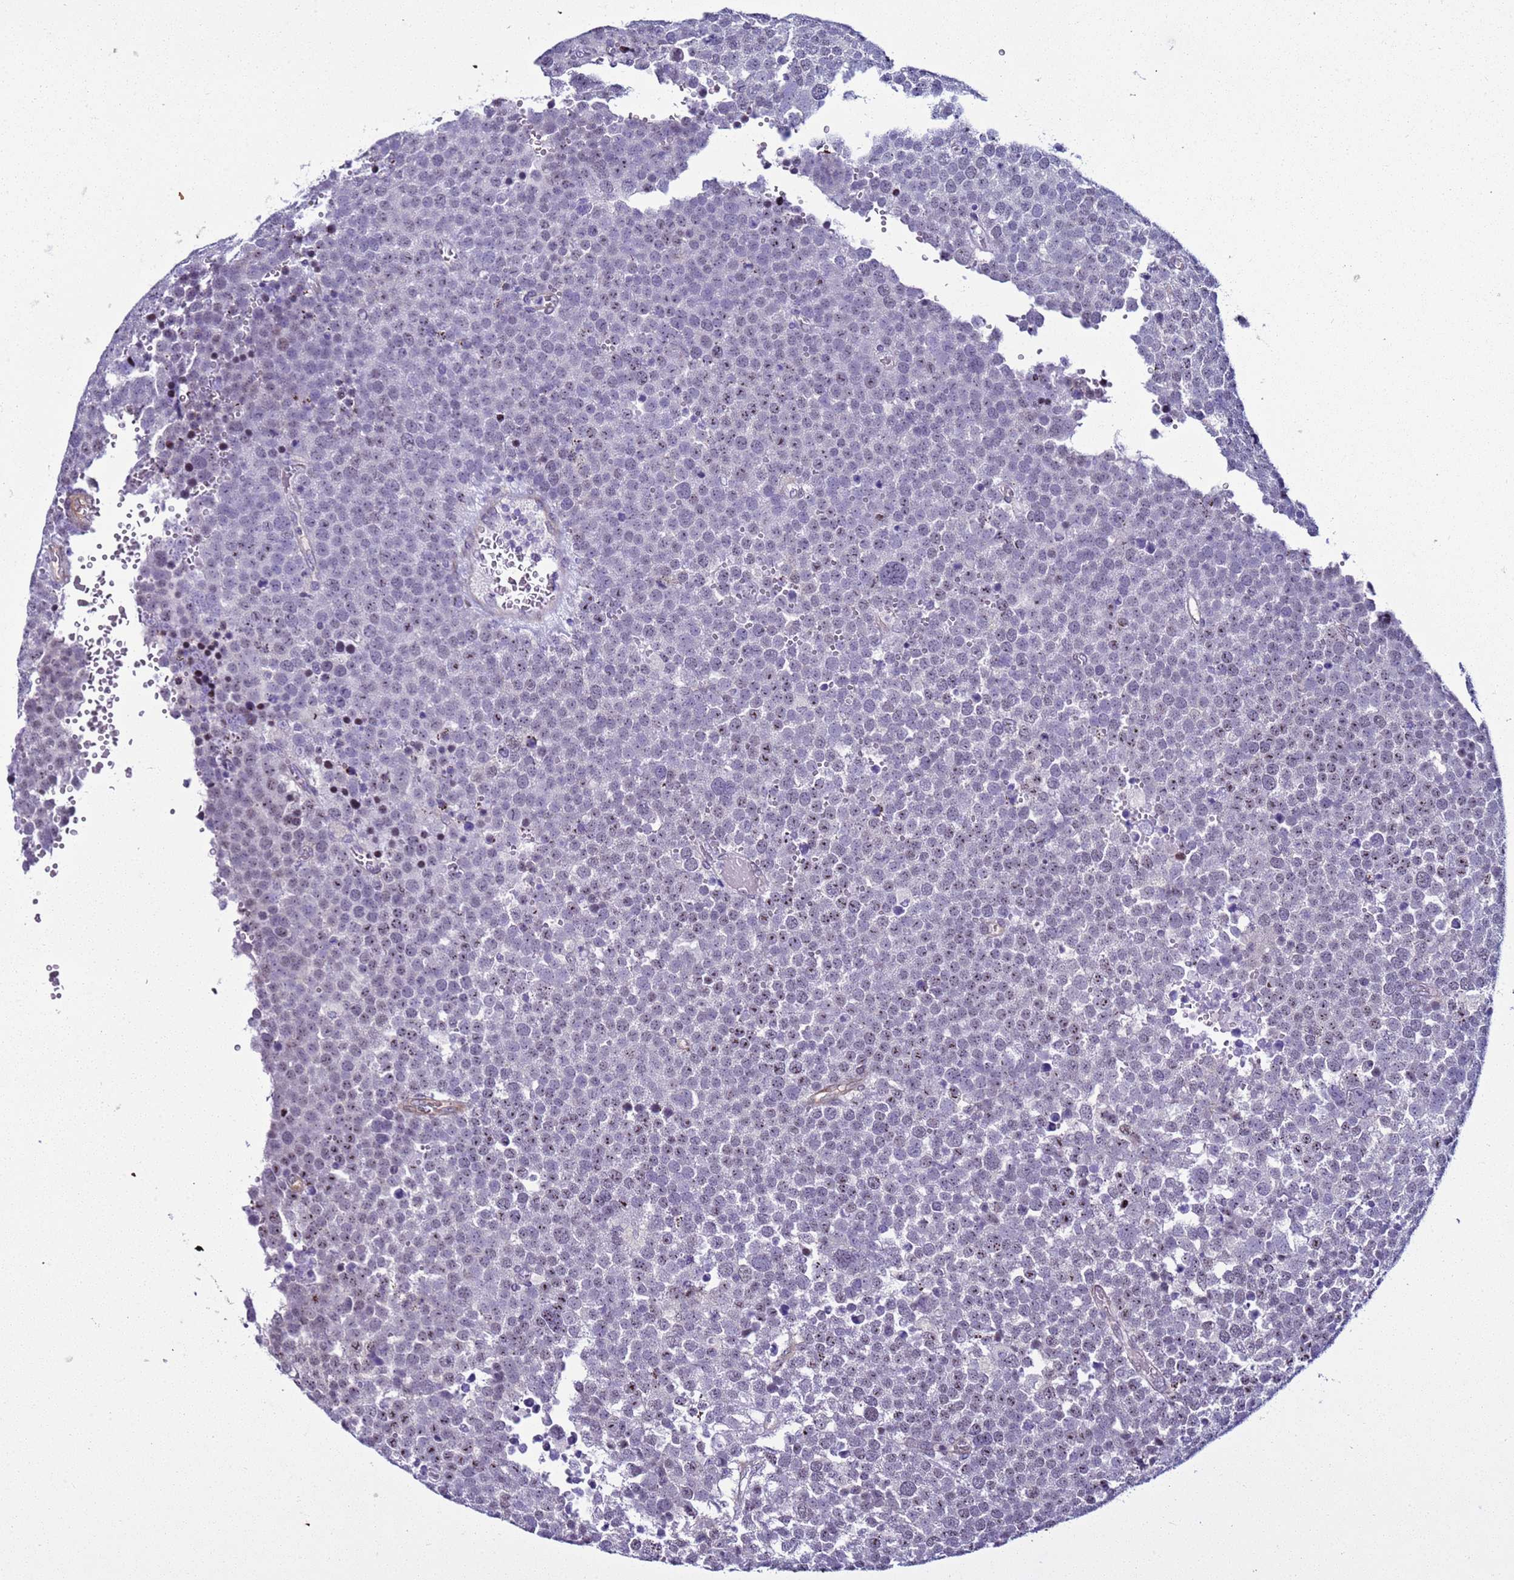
{"staining": {"intensity": "weak", "quantity": "<25%", "location": "nuclear"}, "tissue": "testis cancer", "cell_type": "Tumor cells", "image_type": "cancer", "snomed": [{"axis": "morphology", "description": "Seminoma, NOS"}, {"axis": "topography", "description": "Testis"}], "caption": "A high-resolution image shows immunohistochemistry staining of testis cancer (seminoma), which demonstrates no significant expression in tumor cells. (DAB (3,3'-diaminobenzidine) immunohistochemistry, high magnification).", "gene": "LRRC10B", "patient": {"sex": "male", "age": 71}}